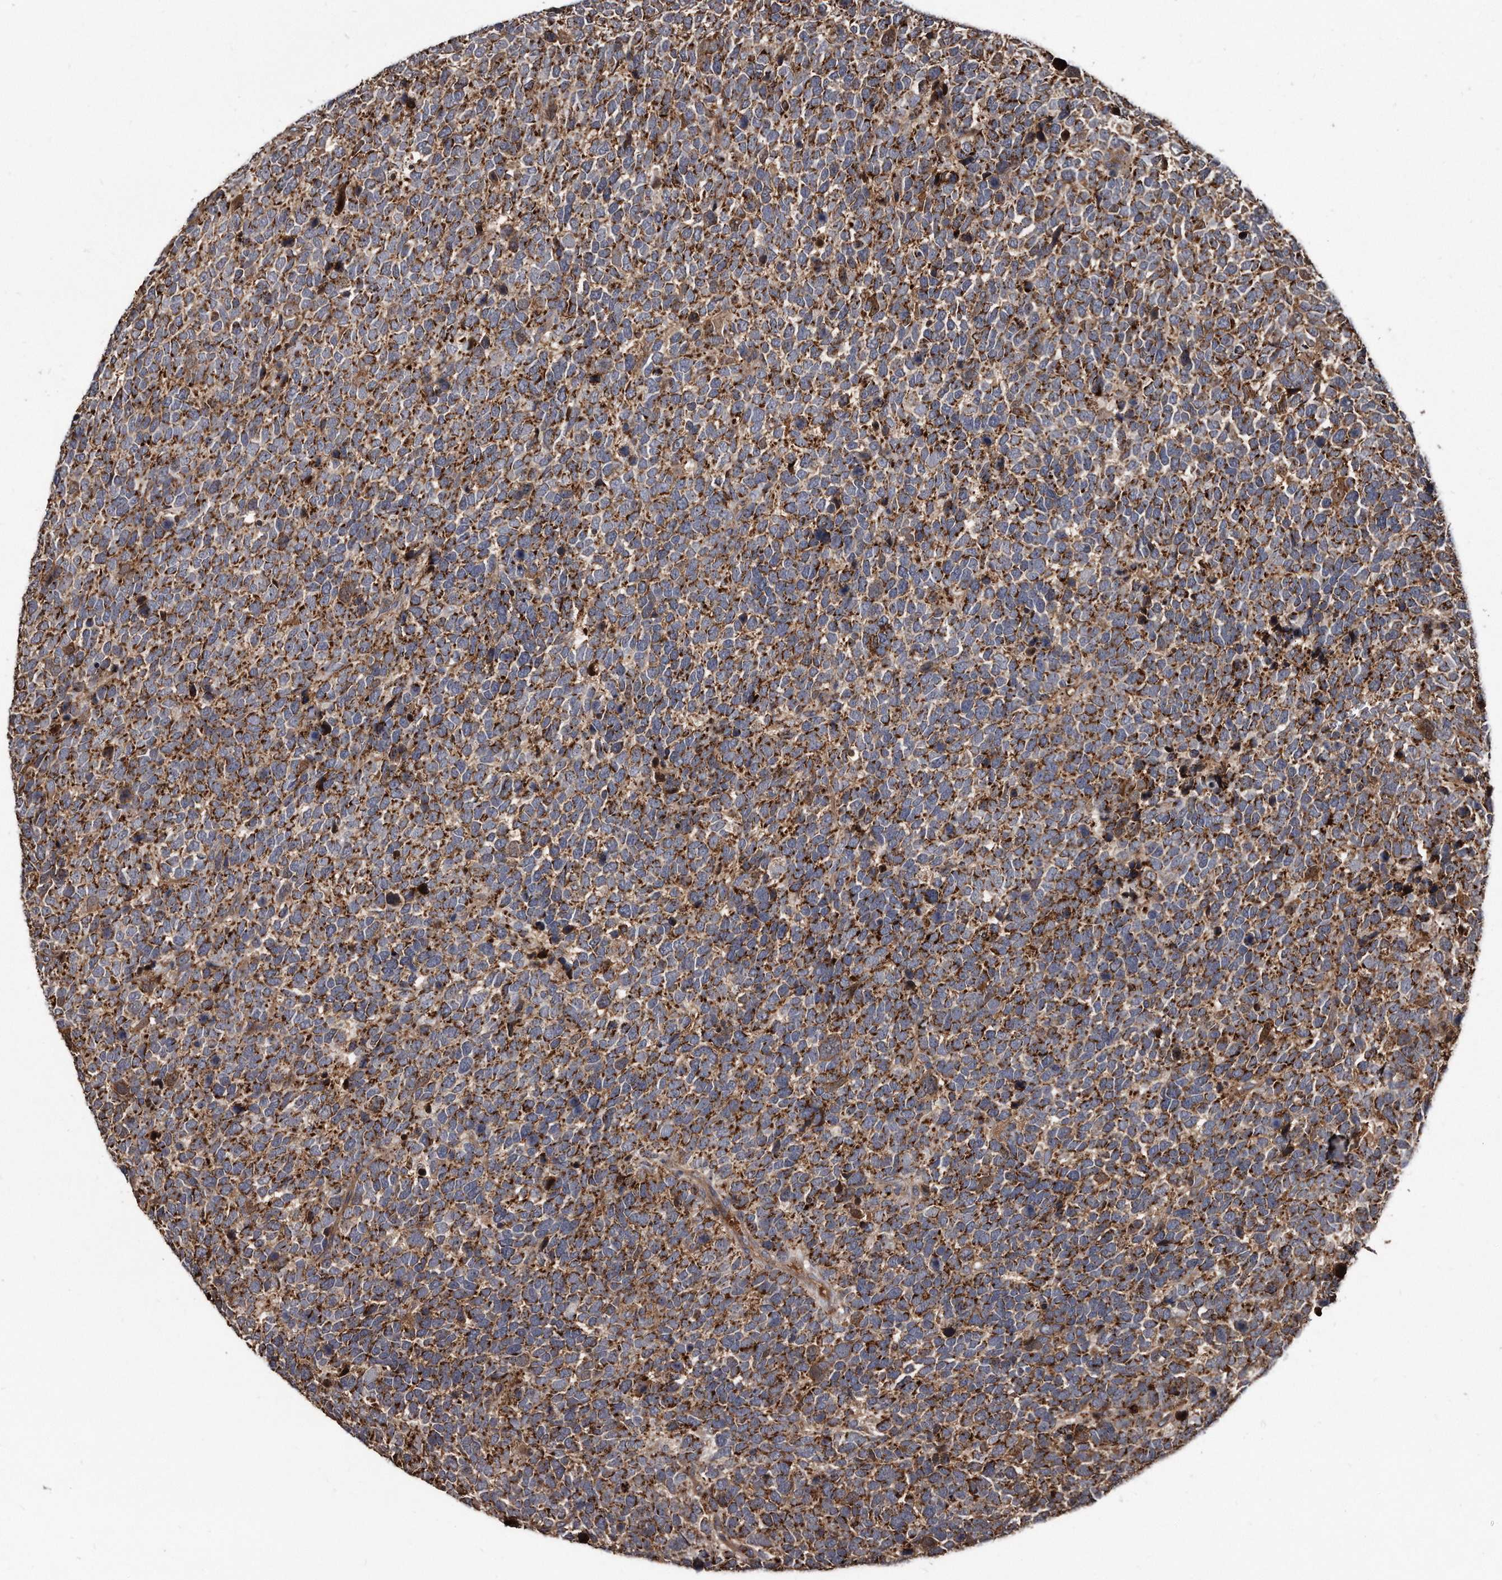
{"staining": {"intensity": "strong", "quantity": ">75%", "location": "cytoplasmic/membranous"}, "tissue": "urothelial cancer", "cell_type": "Tumor cells", "image_type": "cancer", "snomed": [{"axis": "morphology", "description": "Urothelial carcinoma, High grade"}, {"axis": "topography", "description": "Urinary bladder"}], "caption": "High-magnification brightfield microscopy of urothelial carcinoma (high-grade) stained with DAB (brown) and counterstained with hematoxylin (blue). tumor cells exhibit strong cytoplasmic/membranous staining is seen in approximately>75% of cells.", "gene": "FAM136A", "patient": {"sex": "female", "age": 82}}